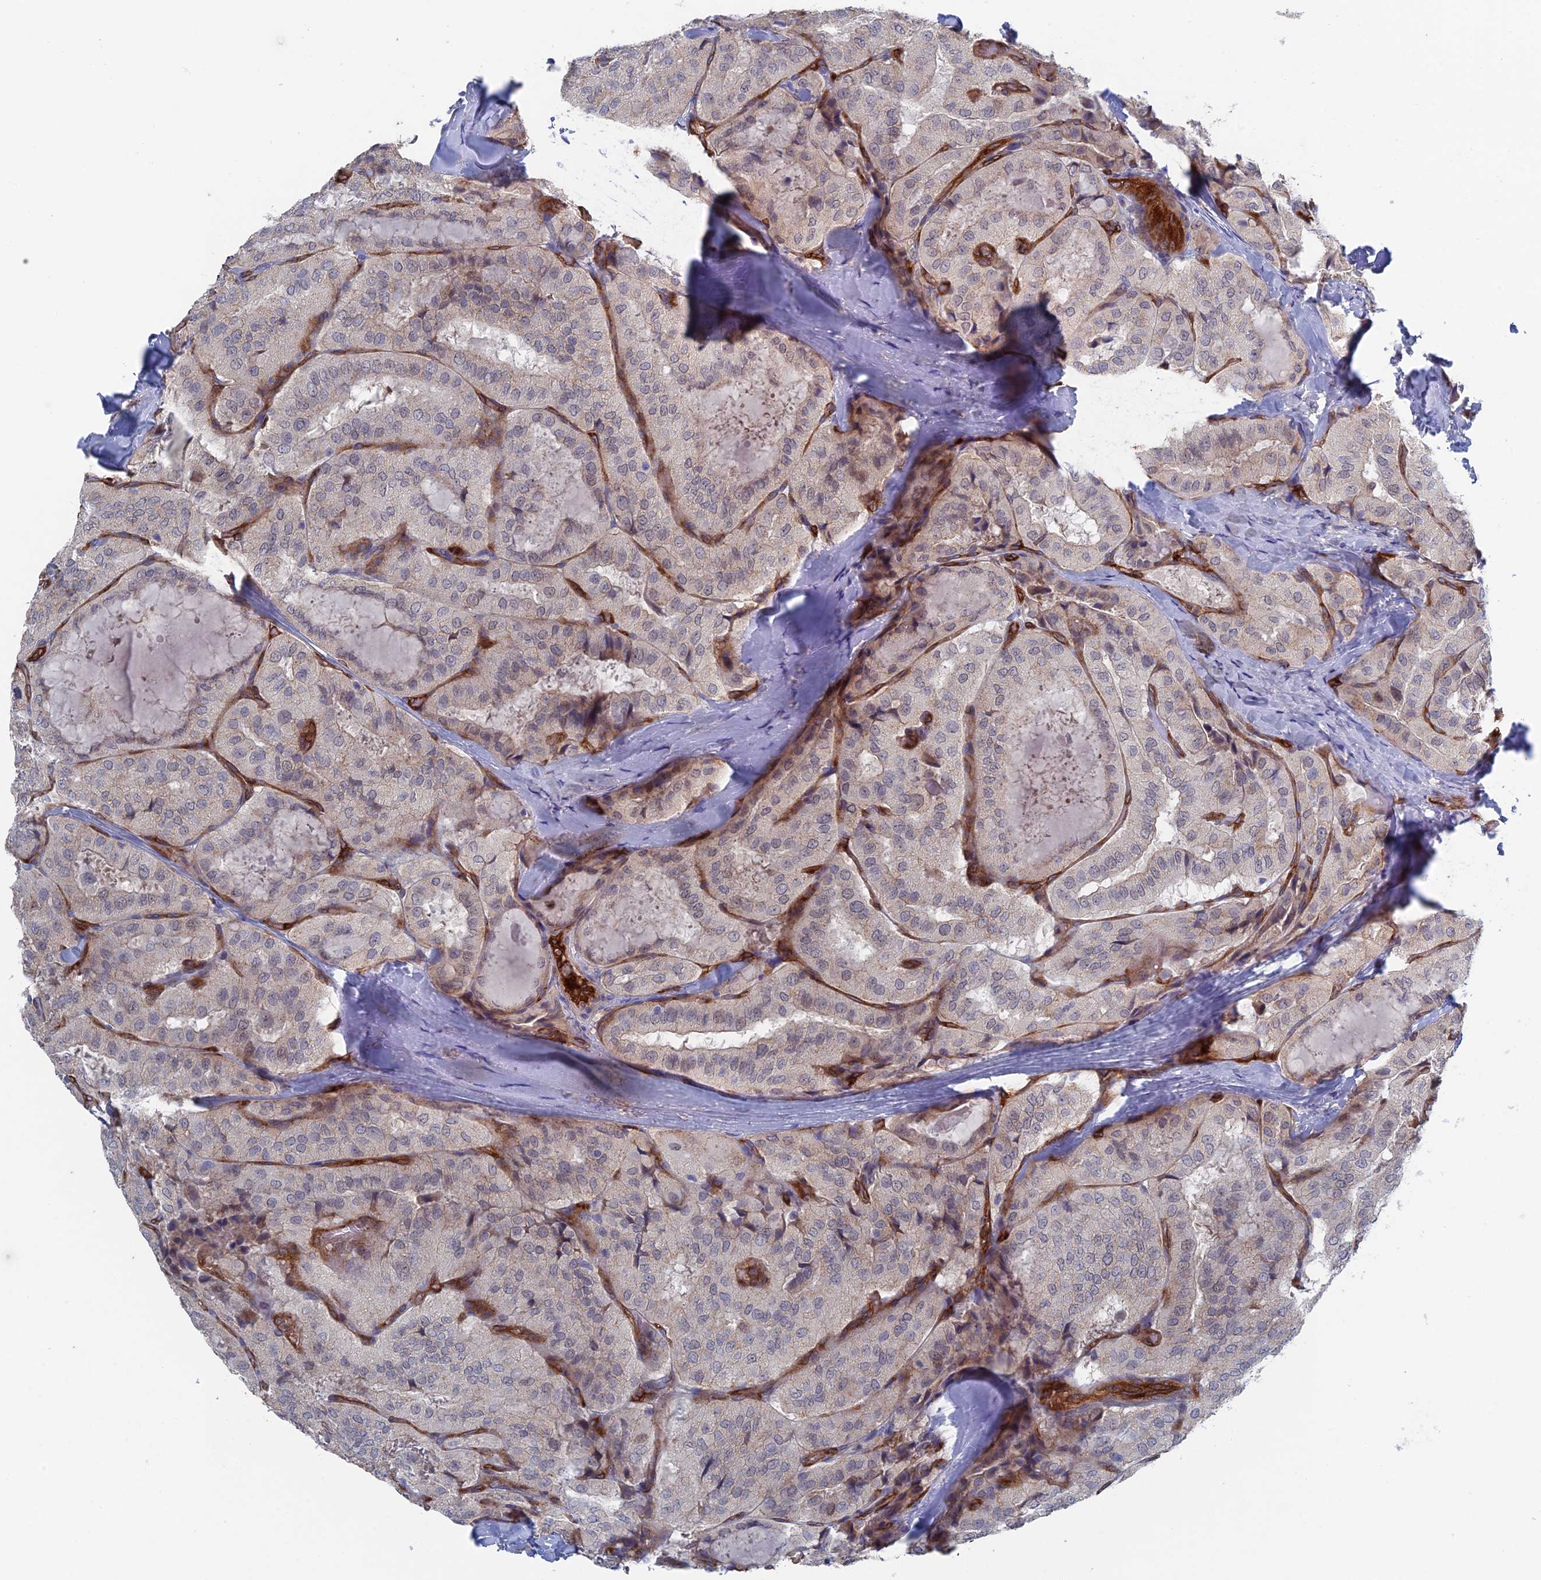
{"staining": {"intensity": "weak", "quantity": "<25%", "location": "cytoplasmic/membranous"}, "tissue": "thyroid cancer", "cell_type": "Tumor cells", "image_type": "cancer", "snomed": [{"axis": "morphology", "description": "Normal tissue, NOS"}, {"axis": "morphology", "description": "Papillary adenocarcinoma, NOS"}, {"axis": "topography", "description": "Thyroid gland"}], "caption": "Papillary adenocarcinoma (thyroid) was stained to show a protein in brown. There is no significant positivity in tumor cells. Nuclei are stained in blue.", "gene": "ARAP3", "patient": {"sex": "female", "age": 59}}